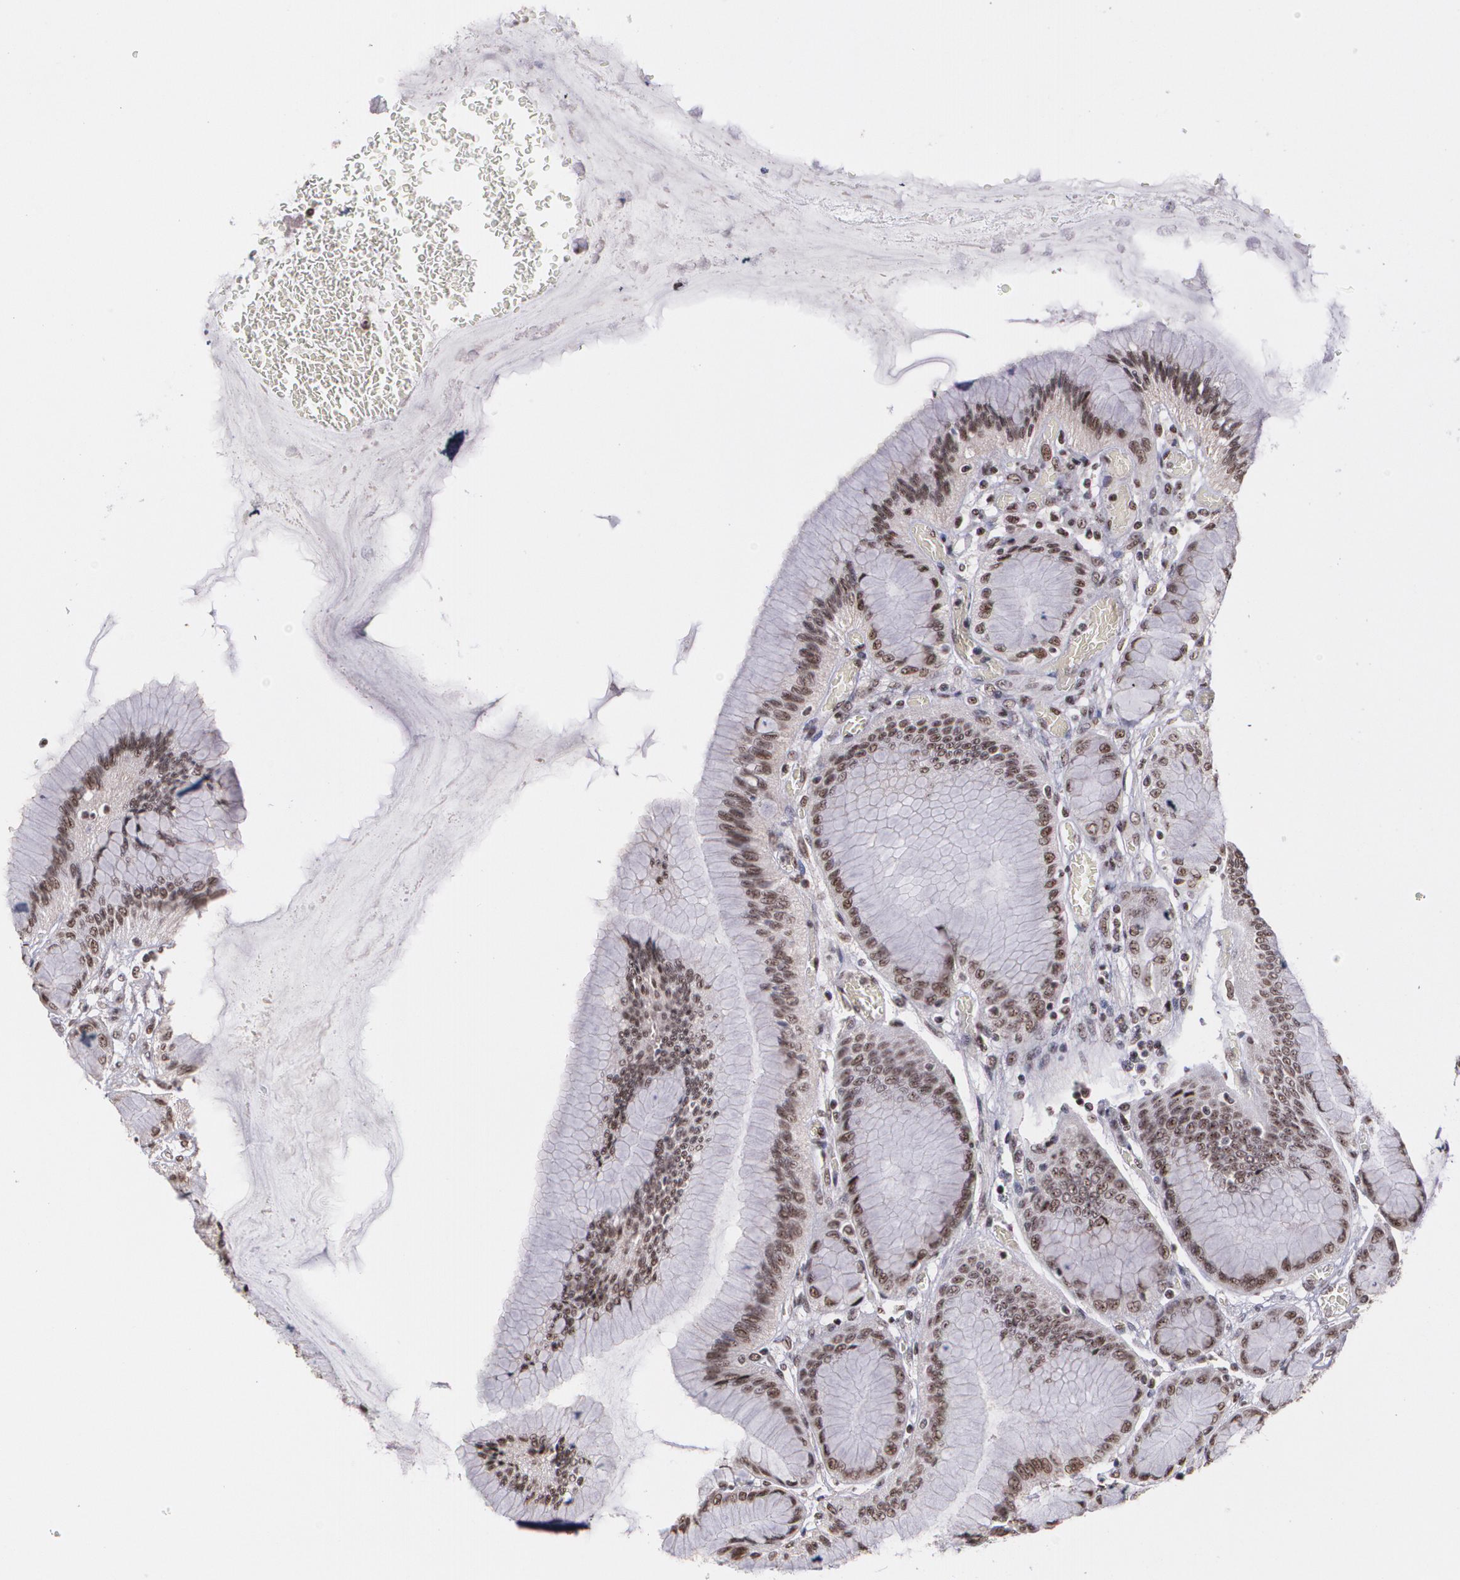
{"staining": {"intensity": "moderate", "quantity": ">75%", "location": "nuclear"}, "tissue": "stomach", "cell_type": "Glandular cells", "image_type": "normal", "snomed": [{"axis": "morphology", "description": "Normal tissue, NOS"}, {"axis": "morphology", "description": "Adenocarcinoma, NOS"}, {"axis": "topography", "description": "Stomach"}, {"axis": "topography", "description": "Stomach, lower"}], "caption": "Stomach stained with immunohistochemistry (IHC) shows moderate nuclear expression in about >75% of glandular cells.", "gene": "C6orf15", "patient": {"sex": "female", "age": 65}}